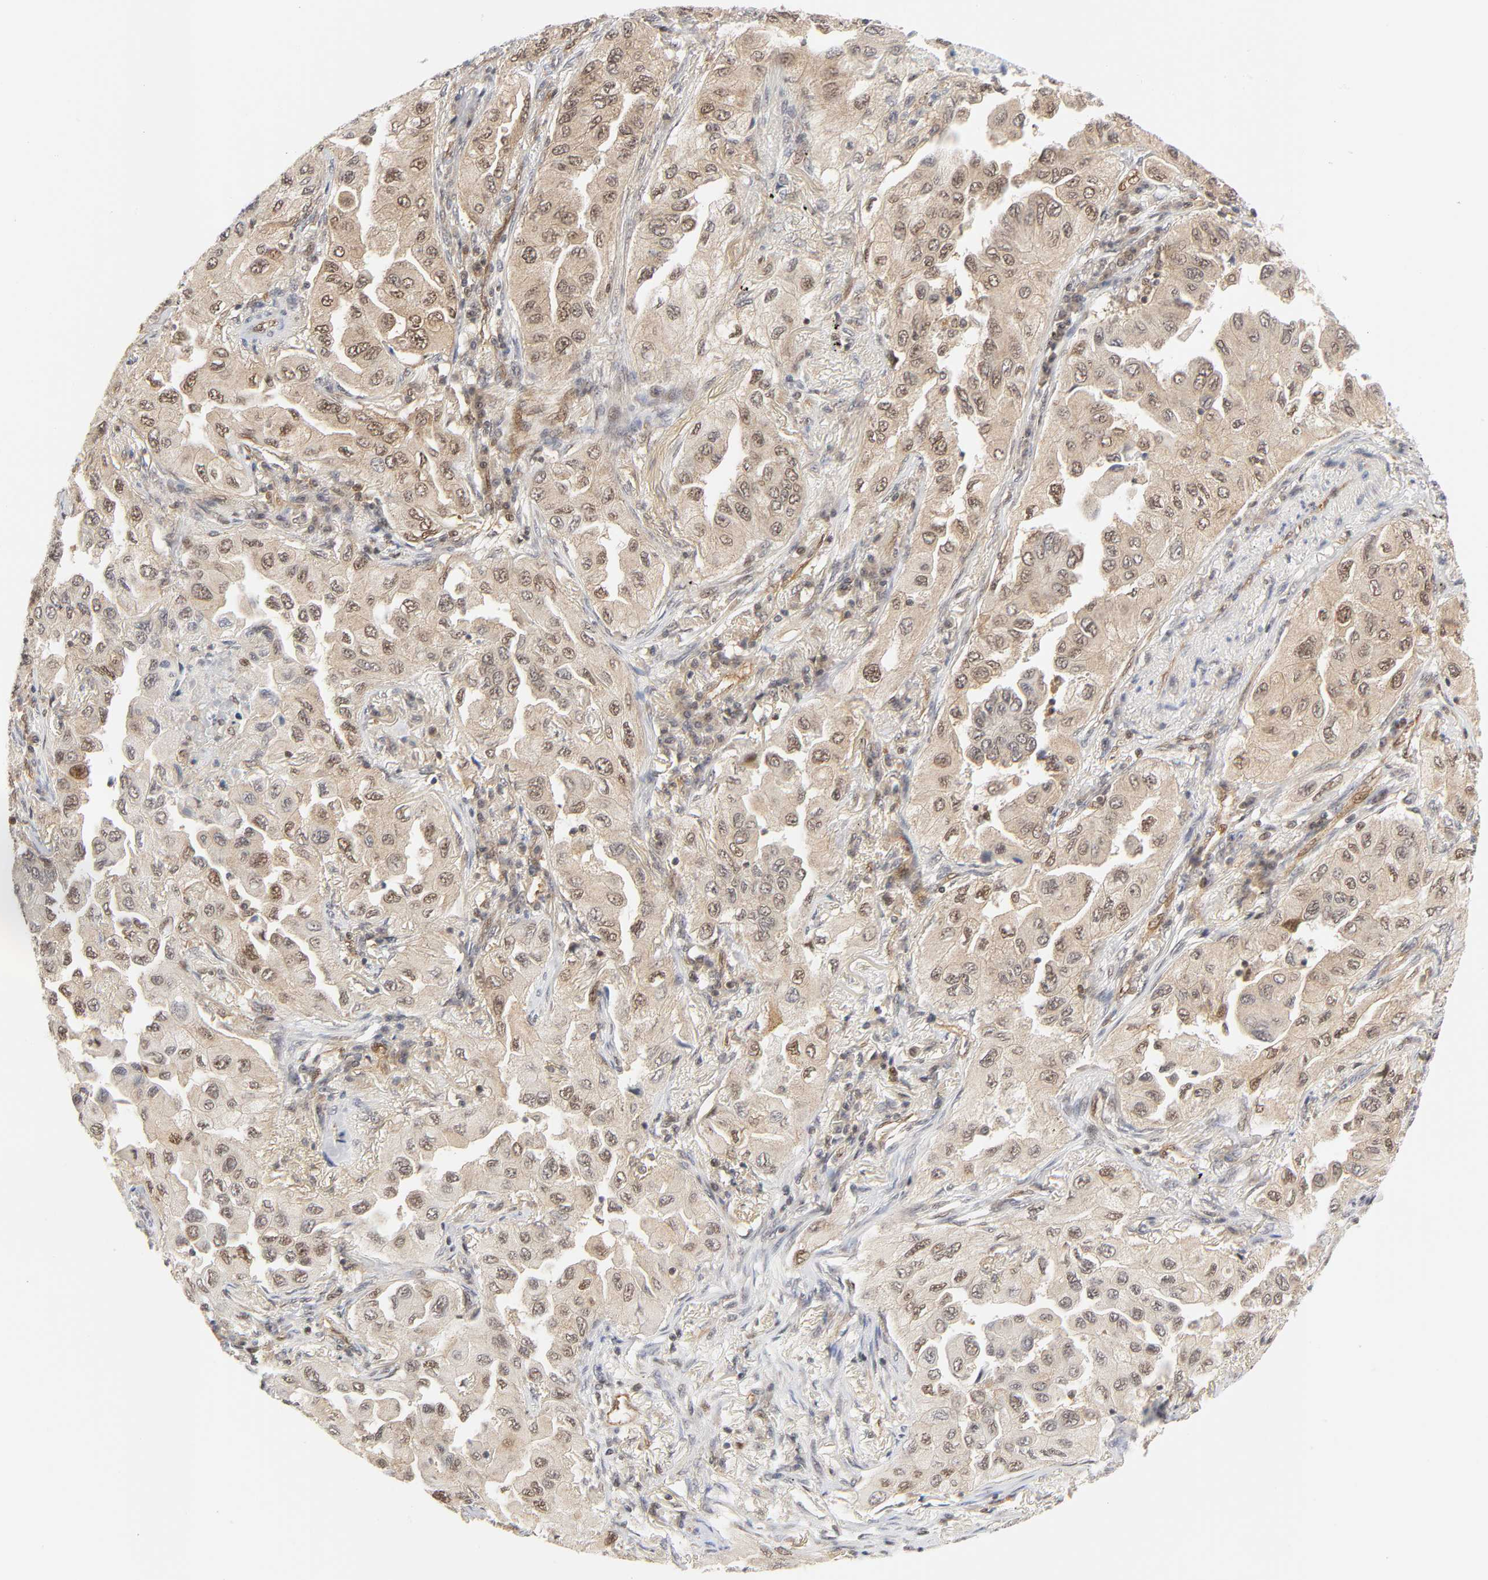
{"staining": {"intensity": "weak", "quantity": ">75%", "location": "cytoplasmic/membranous,nuclear"}, "tissue": "lung cancer", "cell_type": "Tumor cells", "image_type": "cancer", "snomed": [{"axis": "morphology", "description": "Adenocarcinoma, NOS"}, {"axis": "topography", "description": "Lung"}], "caption": "Immunohistochemical staining of lung cancer (adenocarcinoma) displays weak cytoplasmic/membranous and nuclear protein positivity in about >75% of tumor cells.", "gene": "CDC37", "patient": {"sex": "female", "age": 65}}